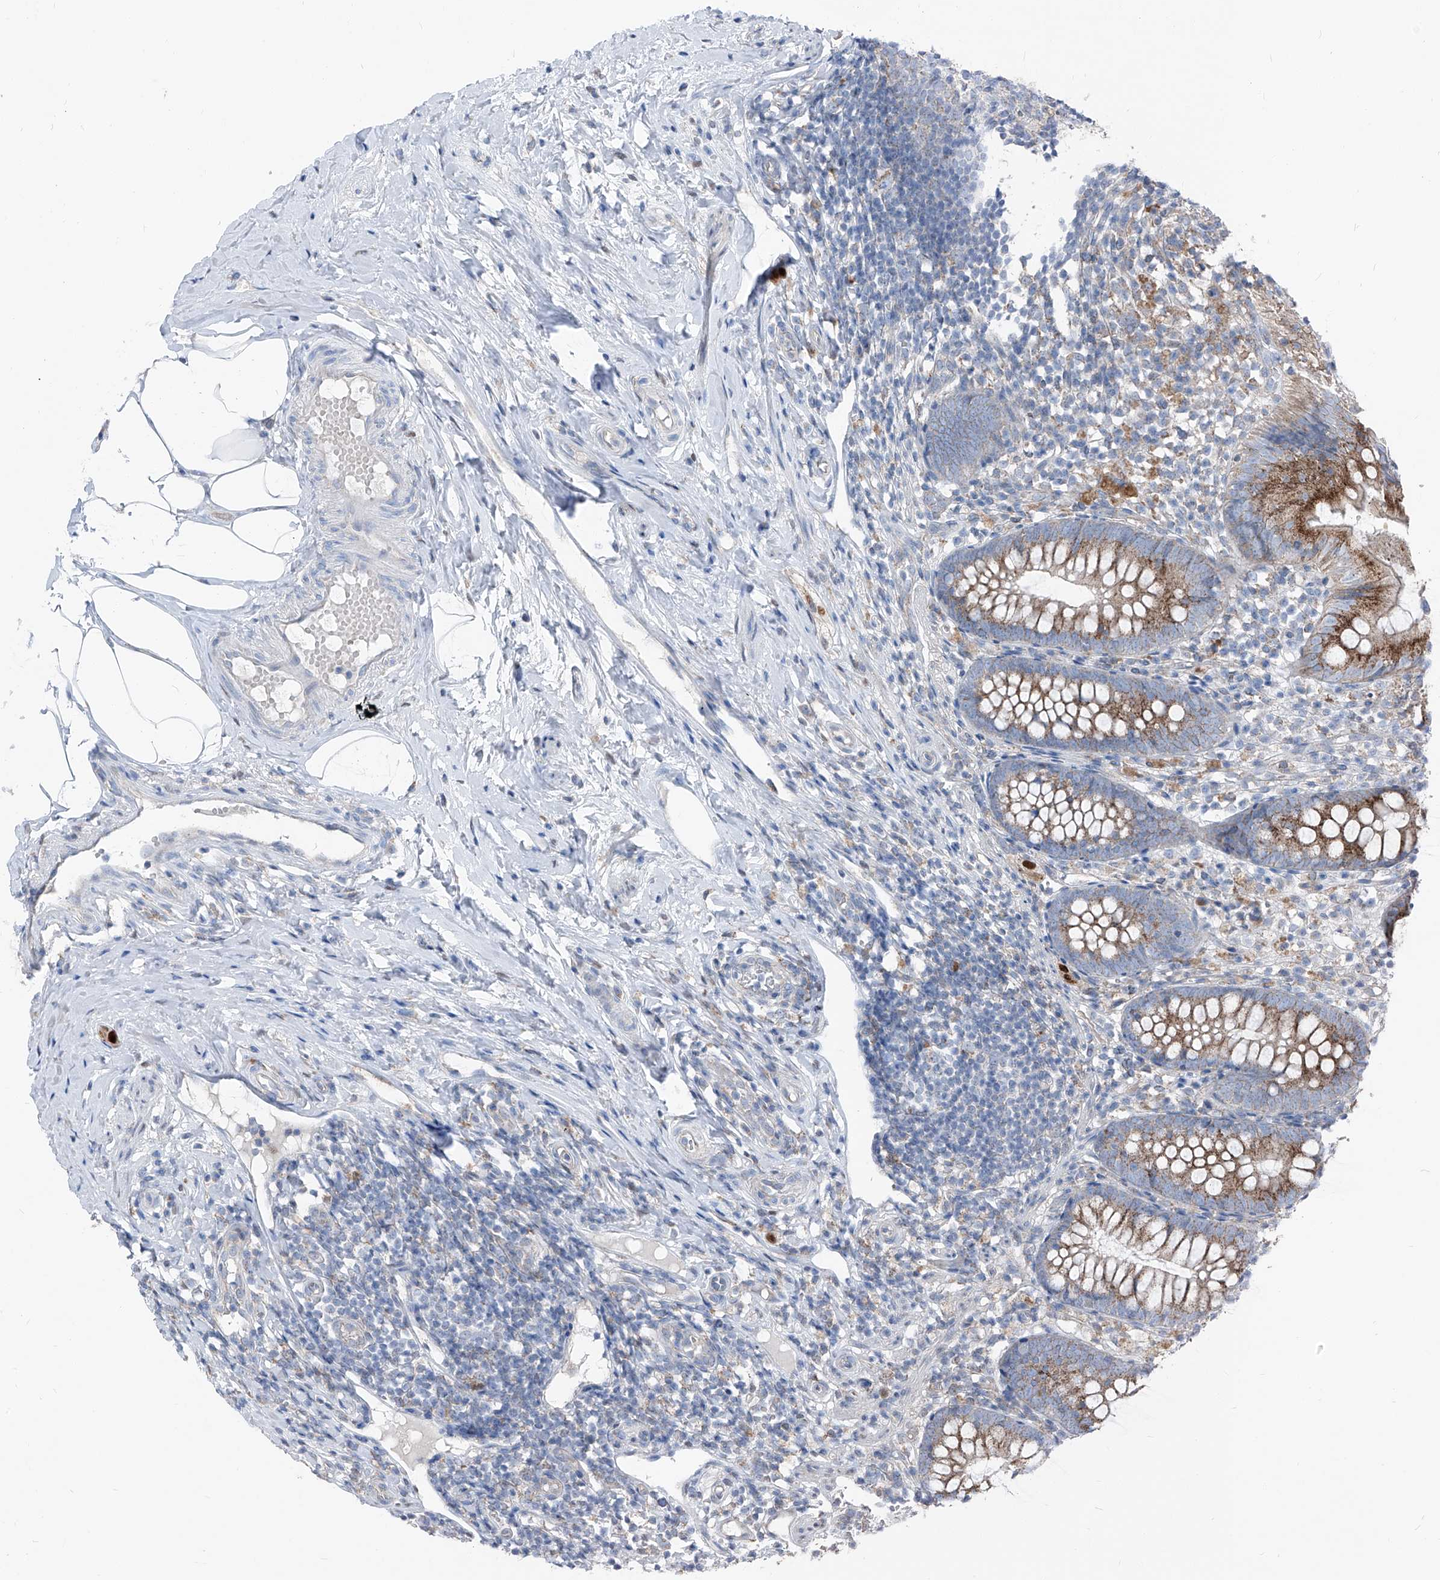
{"staining": {"intensity": "moderate", "quantity": ">75%", "location": "cytoplasmic/membranous"}, "tissue": "appendix", "cell_type": "Glandular cells", "image_type": "normal", "snomed": [{"axis": "morphology", "description": "Normal tissue, NOS"}, {"axis": "topography", "description": "Appendix"}], "caption": "Glandular cells demonstrate medium levels of moderate cytoplasmic/membranous staining in approximately >75% of cells in unremarkable appendix.", "gene": "AGPS", "patient": {"sex": "female", "age": 20}}